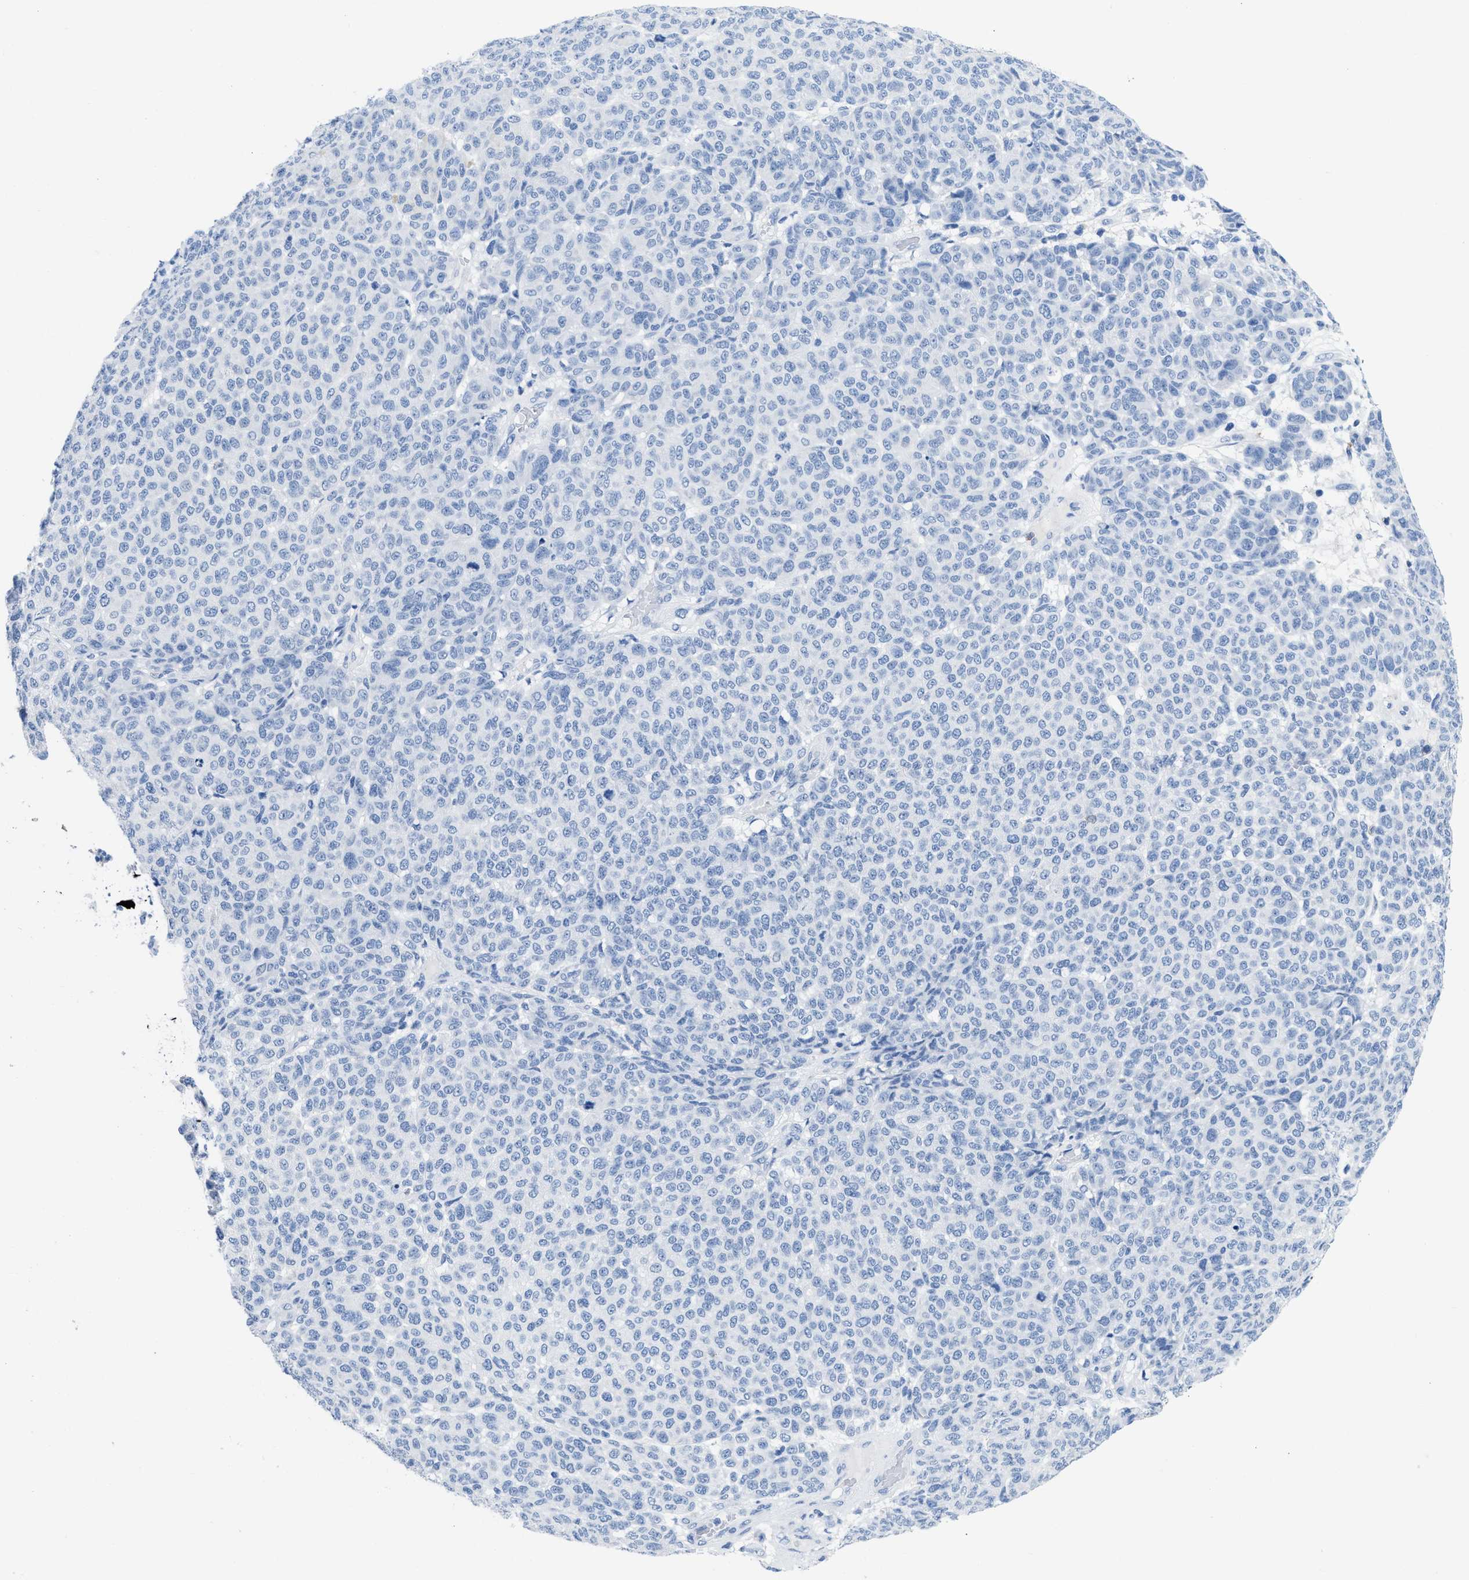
{"staining": {"intensity": "negative", "quantity": "none", "location": "none"}, "tissue": "melanoma", "cell_type": "Tumor cells", "image_type": "cancer", "snomed": [{"axis": "morphology", "description": "Malignant melanoma, NOS"}, {"axis": "topography", "description": "Skin"}], "caption": "Immunohistochemistry histopathology image of neoplastic tissue: human melanoma stained with DAB (3,3'-diaminobenzidine) shows no significant protein expression in tumor cells.", "gene": "CR1", "patient": {"sex": "male", "age": 59}}